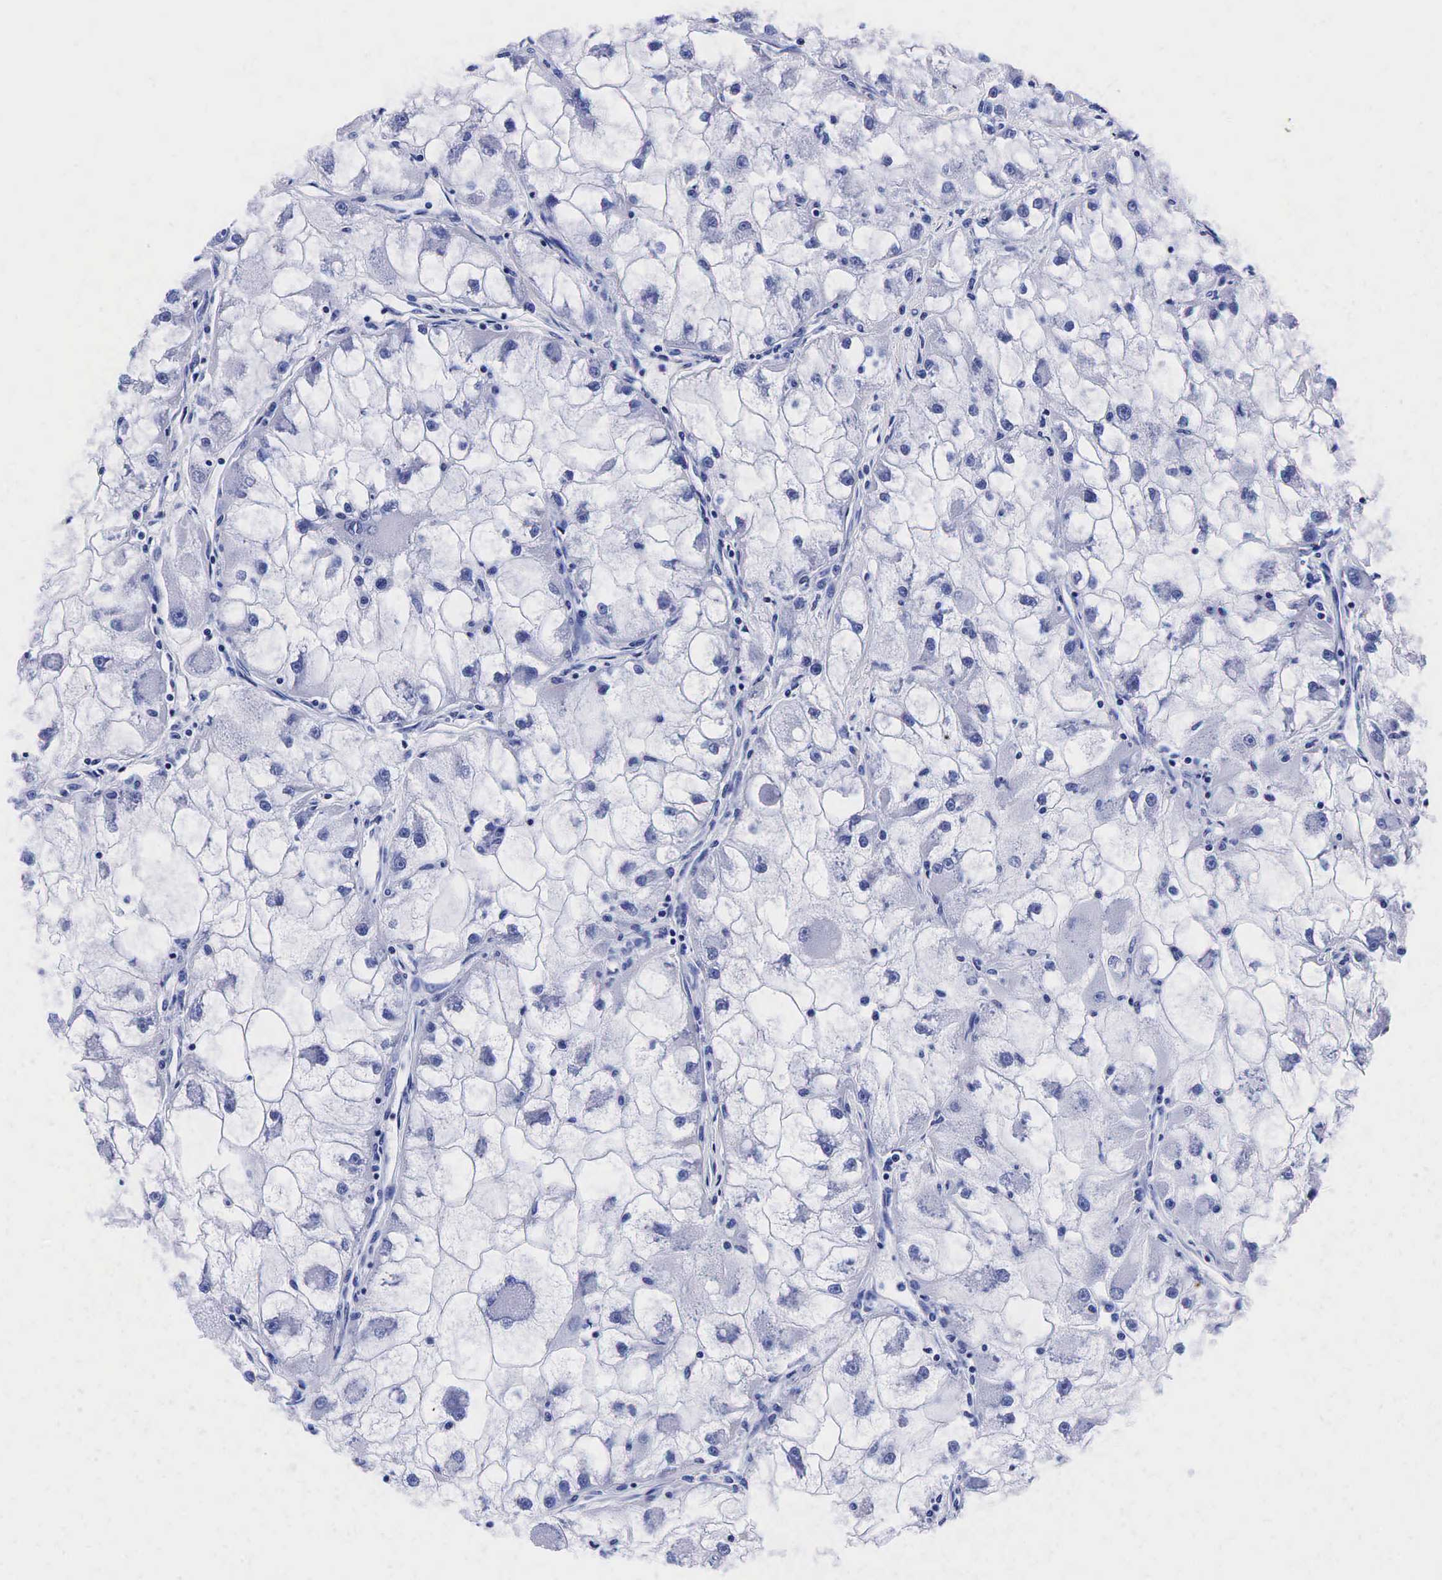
{"staining": {"intensity": "negative", "quantity": "none", "location": "none"}, "tissue": "renal cancer", "cell_type": "Tumor cells", "image_type": "cancer", "snomed": [{"axis": "morphology", "description": "Adenocarcinoma, NOS"}, {"axis": "topography", "description": "Kidney"}], "caption": "This is an immunohistochemistry (IHC) histopathology image of human adenocarcinoma (renal). There is no positivity in tumor cells.", "gene": "TG", "patient": {"sex": "female", "age": 73}}